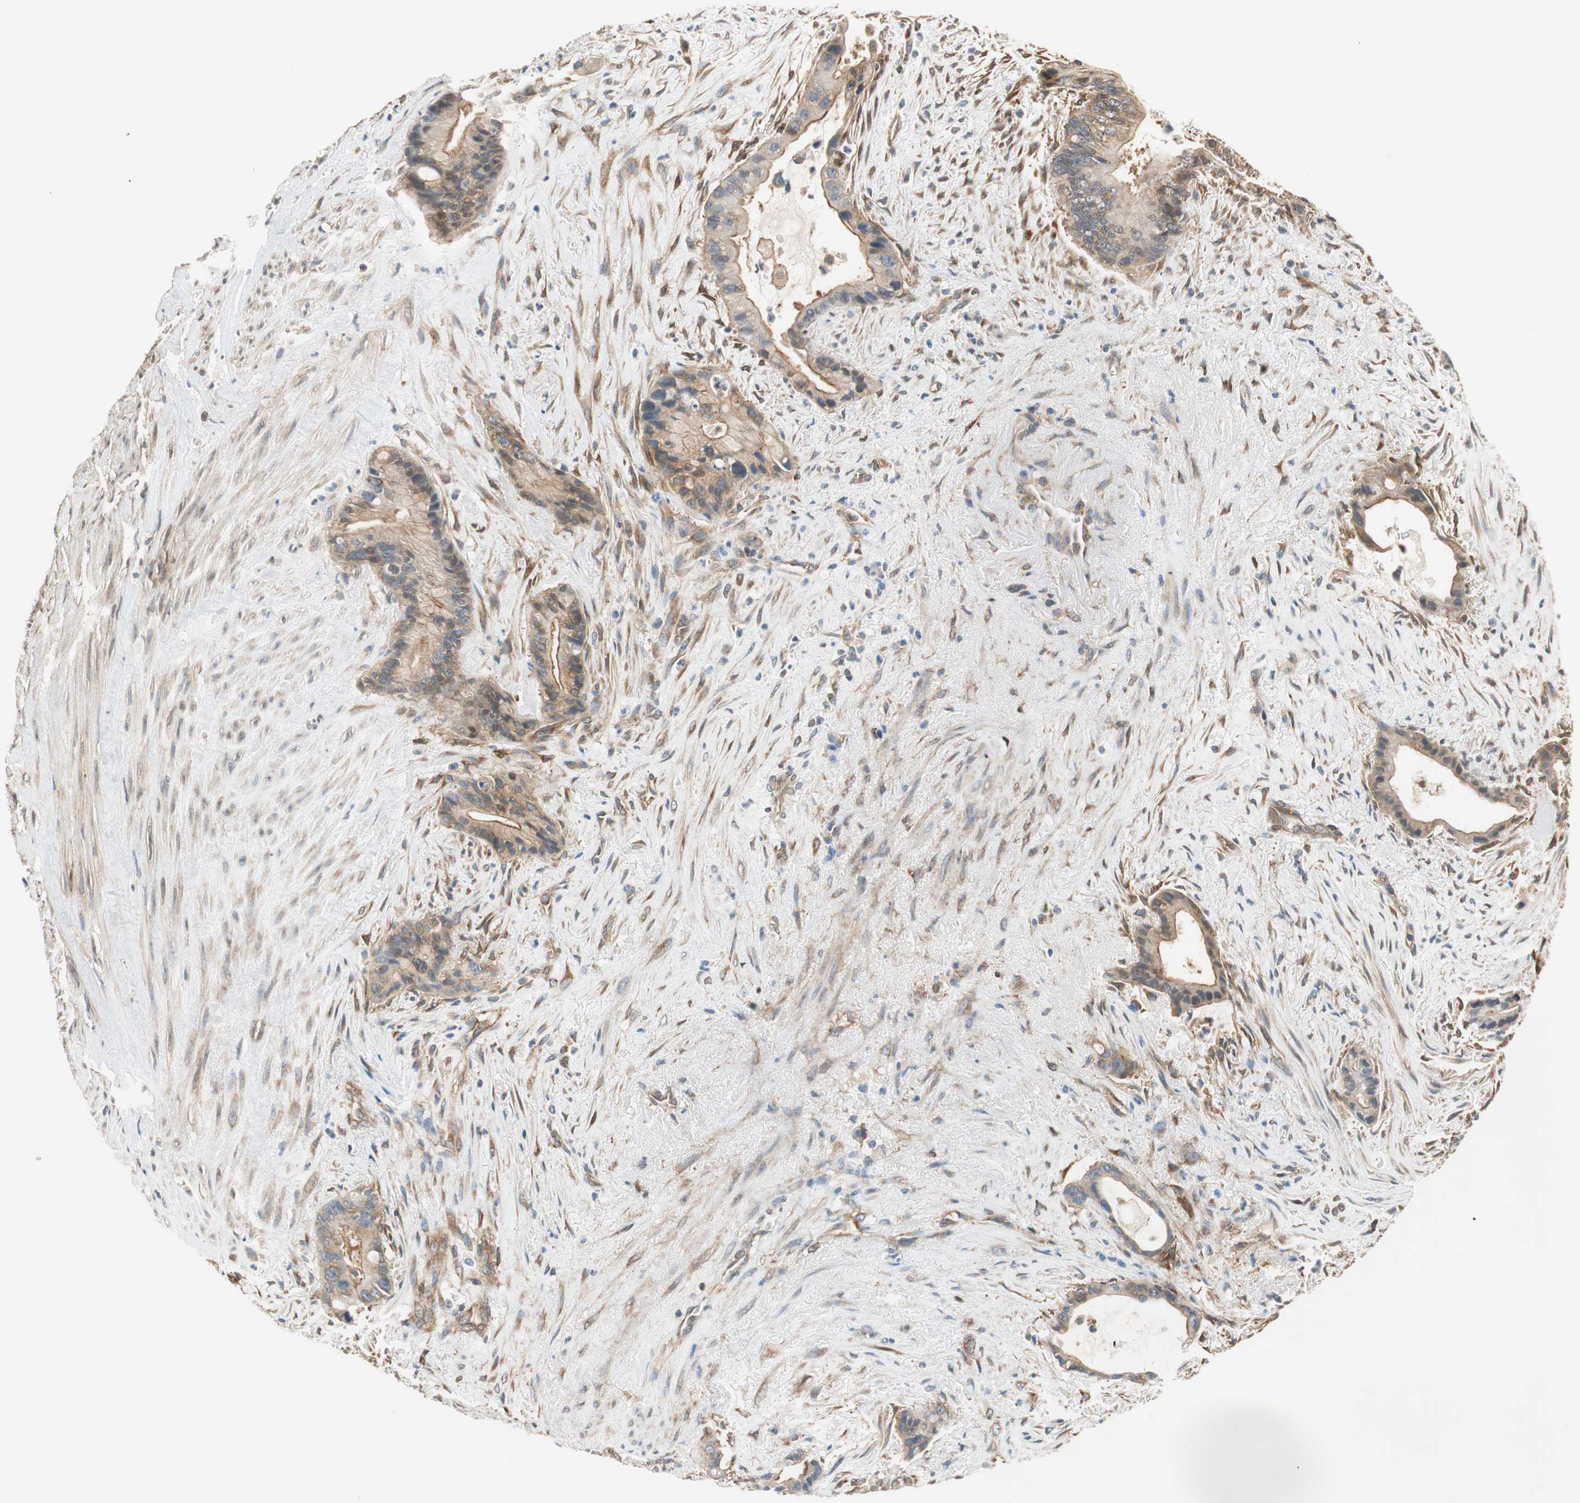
{"staining": {"intensity": "moderate", "quantity": ">75%", "location": "cytoplasmic/membranous"}, "tissue": "liver cancer", "cell_type": "Tumor cells", "image_type": "cancer", "snomed": [{"axis": "morphology", "description": "Cholangiocarcinoma"}, {"axis": "topography", "description": "Liver"}], "caption": "Brown immunohistochemical staining in human liver cholangiocarcinoma displays moderate cytoplasmic/membranous expression in about >75% of tumor cells. (DAB IHC with brightfield microscopy, high magnification).", "gene": "WASL", "patient": {"sex": "female", "age": 55}}